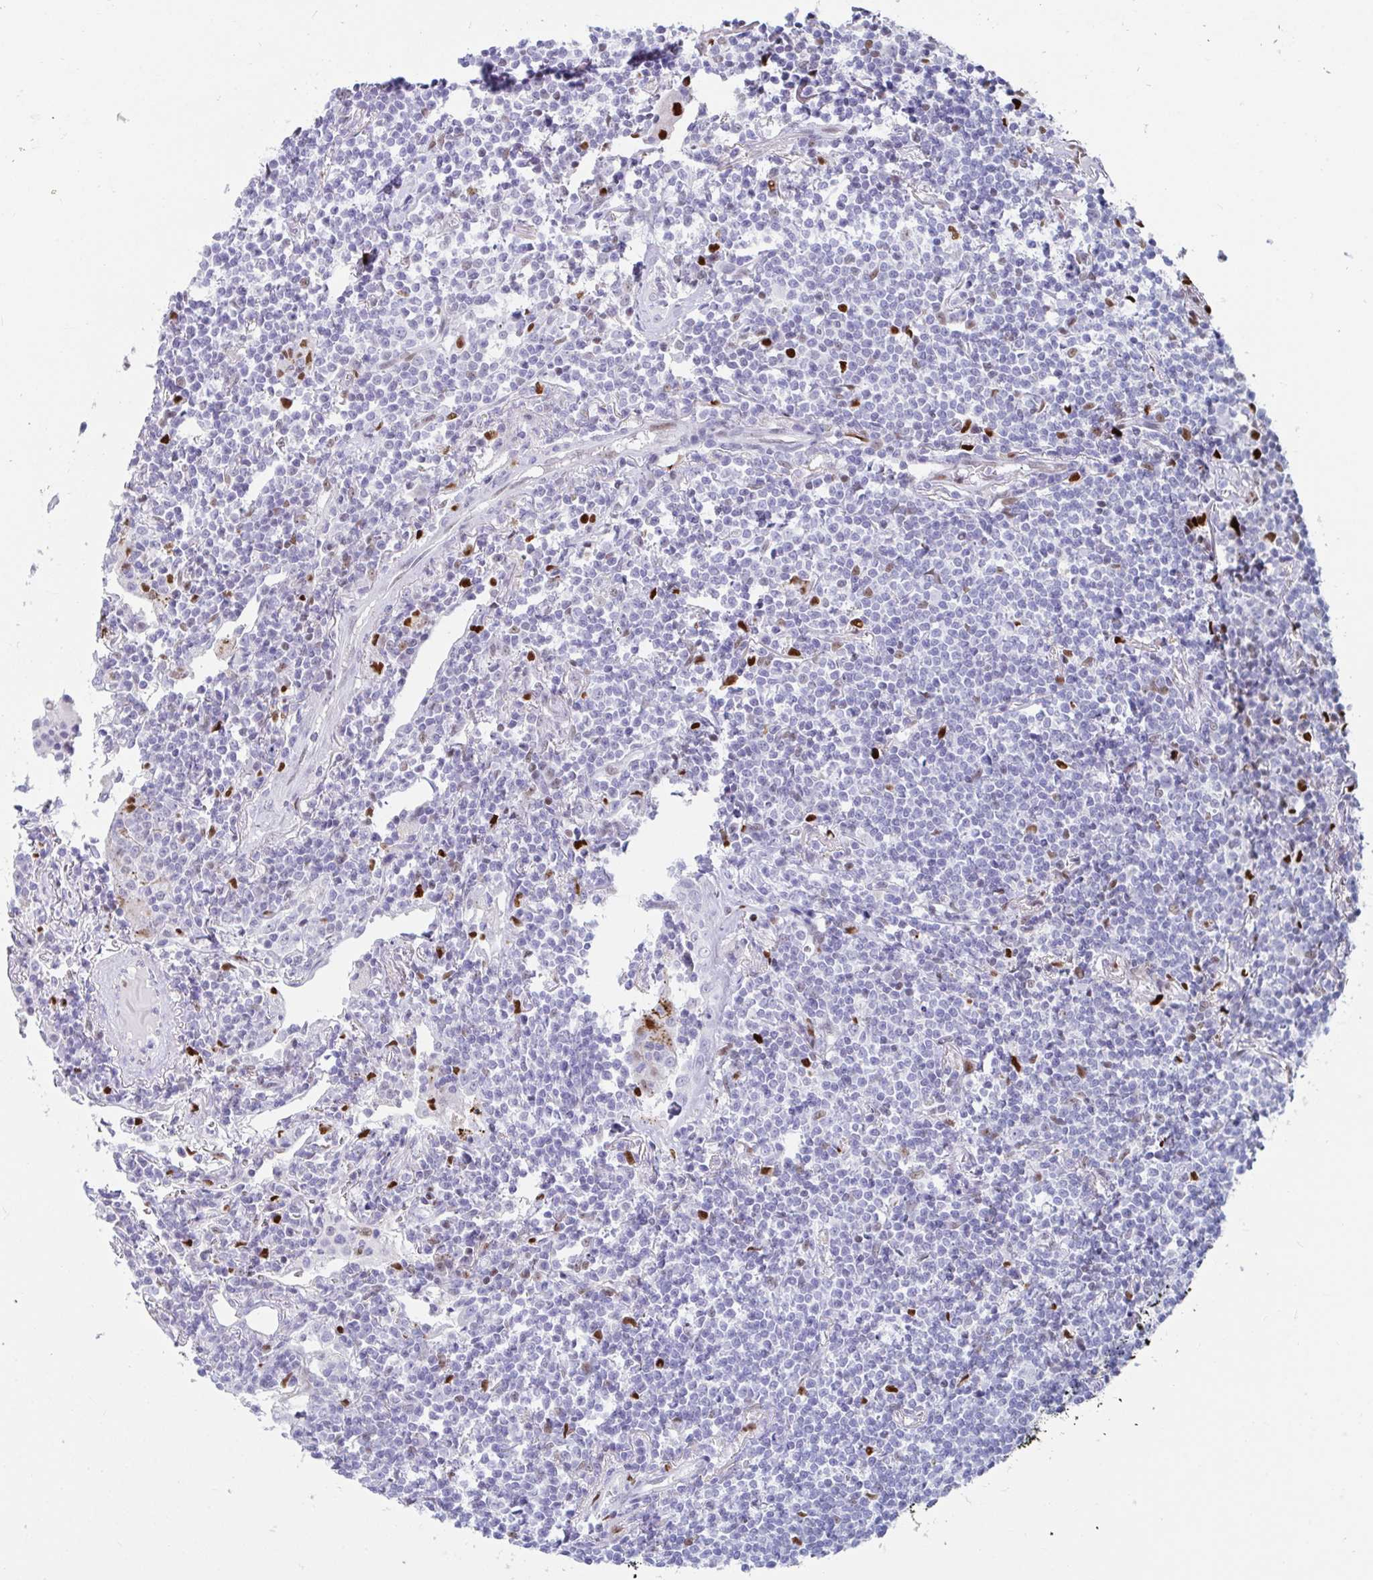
{"staining": {"intensity": "negative", "quantity": "none", "location": "none"}, "tissue": "lymphoma", "cell_type": "Tumor cells", "image_type": "cancer", "snomed": [{"axis": "morphology", "description": "Malignant lymphoma, non-Hodgkin's type, Low grade"}, {"axis": "topography", "description": "Lung"}], "caption": "Immunohistochemistry (IHC) of low-grade malignant lymphoma, non-Hodgkin's type exhibits no staining in tumor cells.", "gene": "ZNF586", "patient": {"sex": "female", "age": 71}}